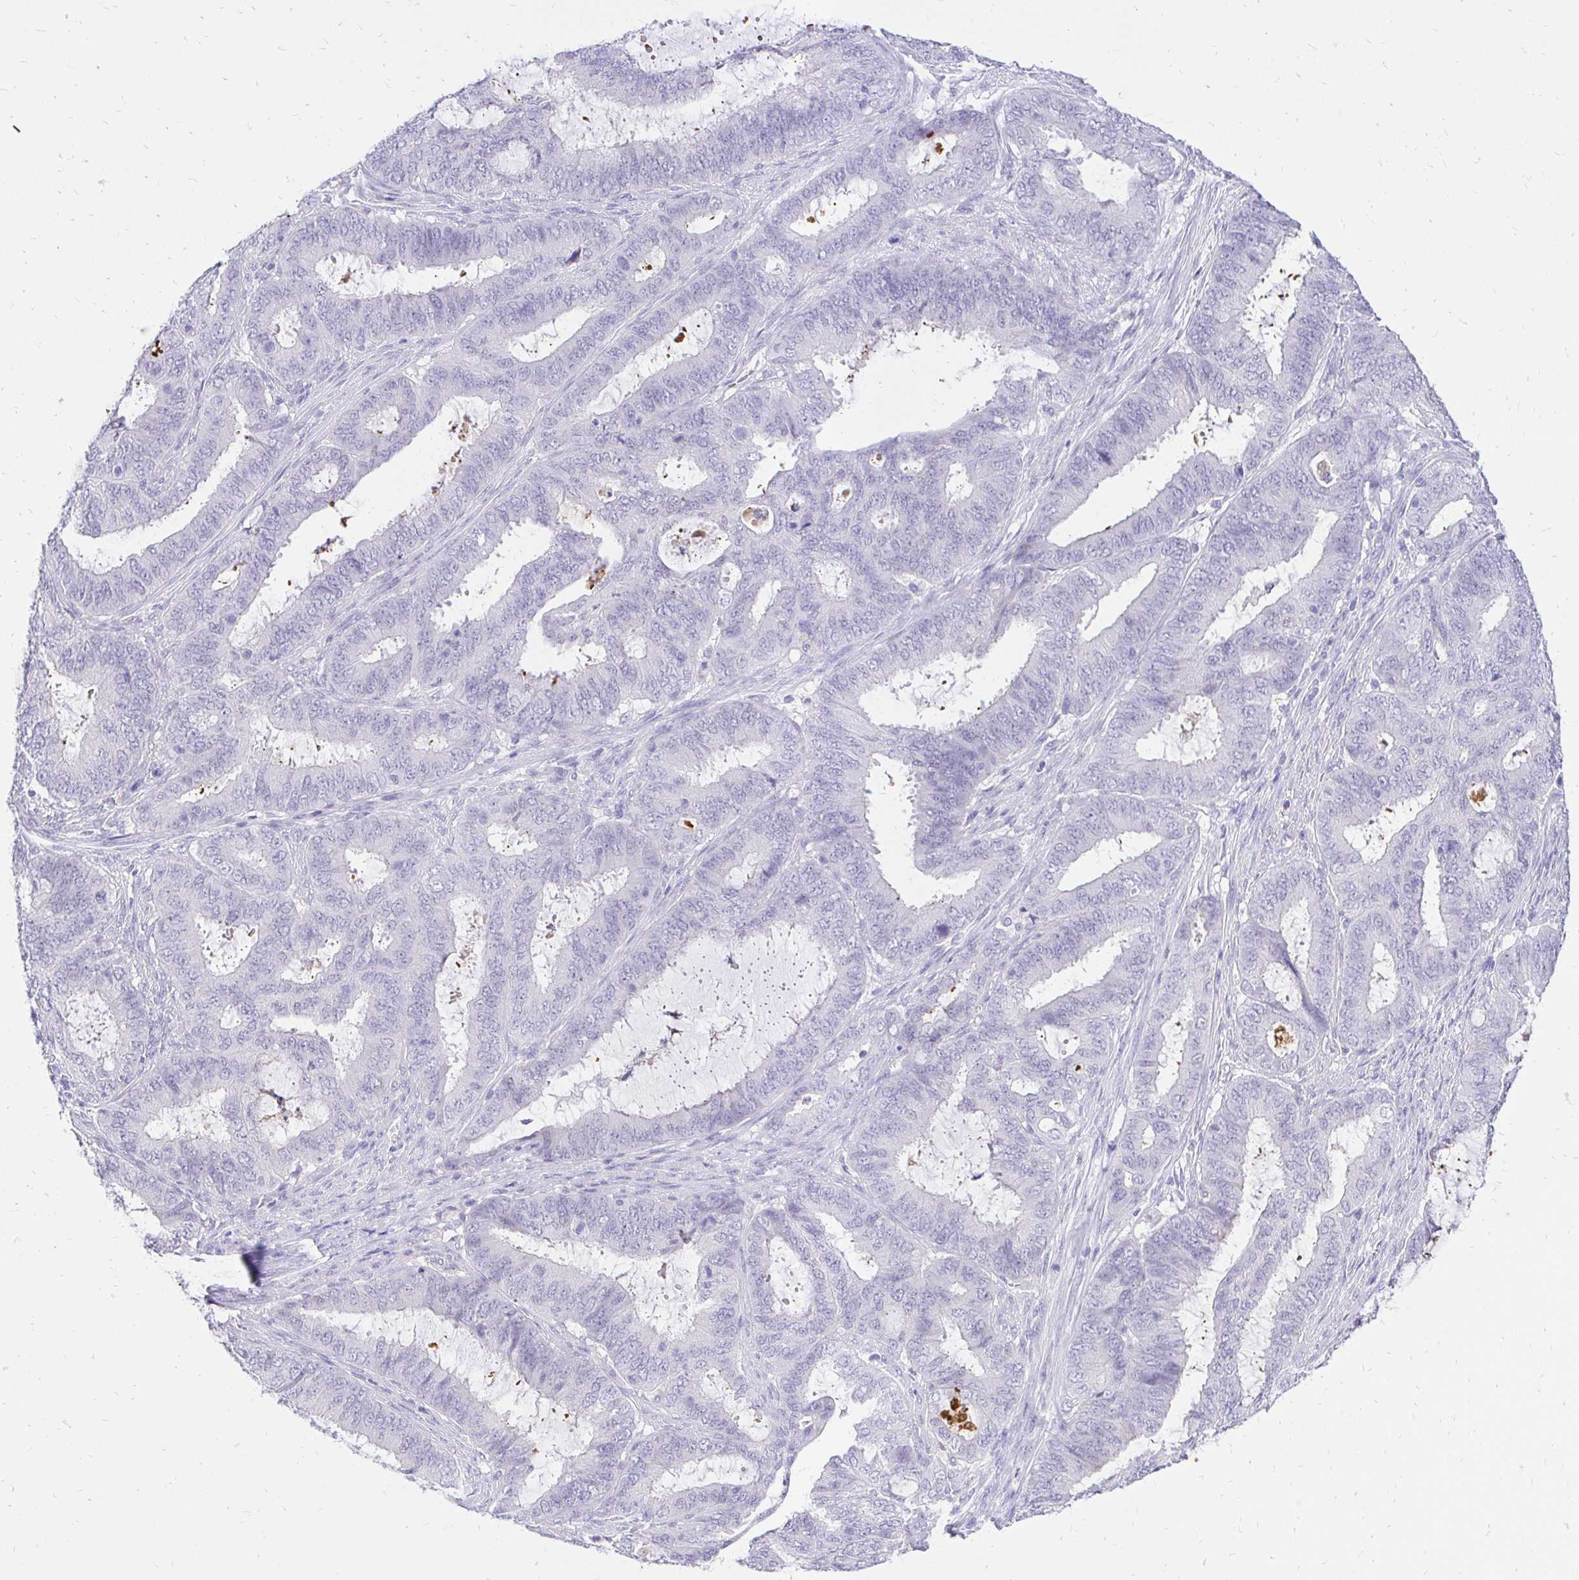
{"staining": {"intensity": "negative", "quantity": "none", "location": "none"}, "tissue": "endometrial cancer", "cell_type": "Tumor cells", "image_type": "cancer", "snomed": [{"axis": "morphology", "description": "Adenocarcinoma, NOS"}, {"axis": "topography", "description": "Endometrium"}], "caption": "High power microscopy micrograph of an IHC histopathology image of endometrial cancer (adenocarcinoma), revealing no significant staining in tumor cells.", "gene": "FATE1", "patient": {"sex": "female", "age": 51}}